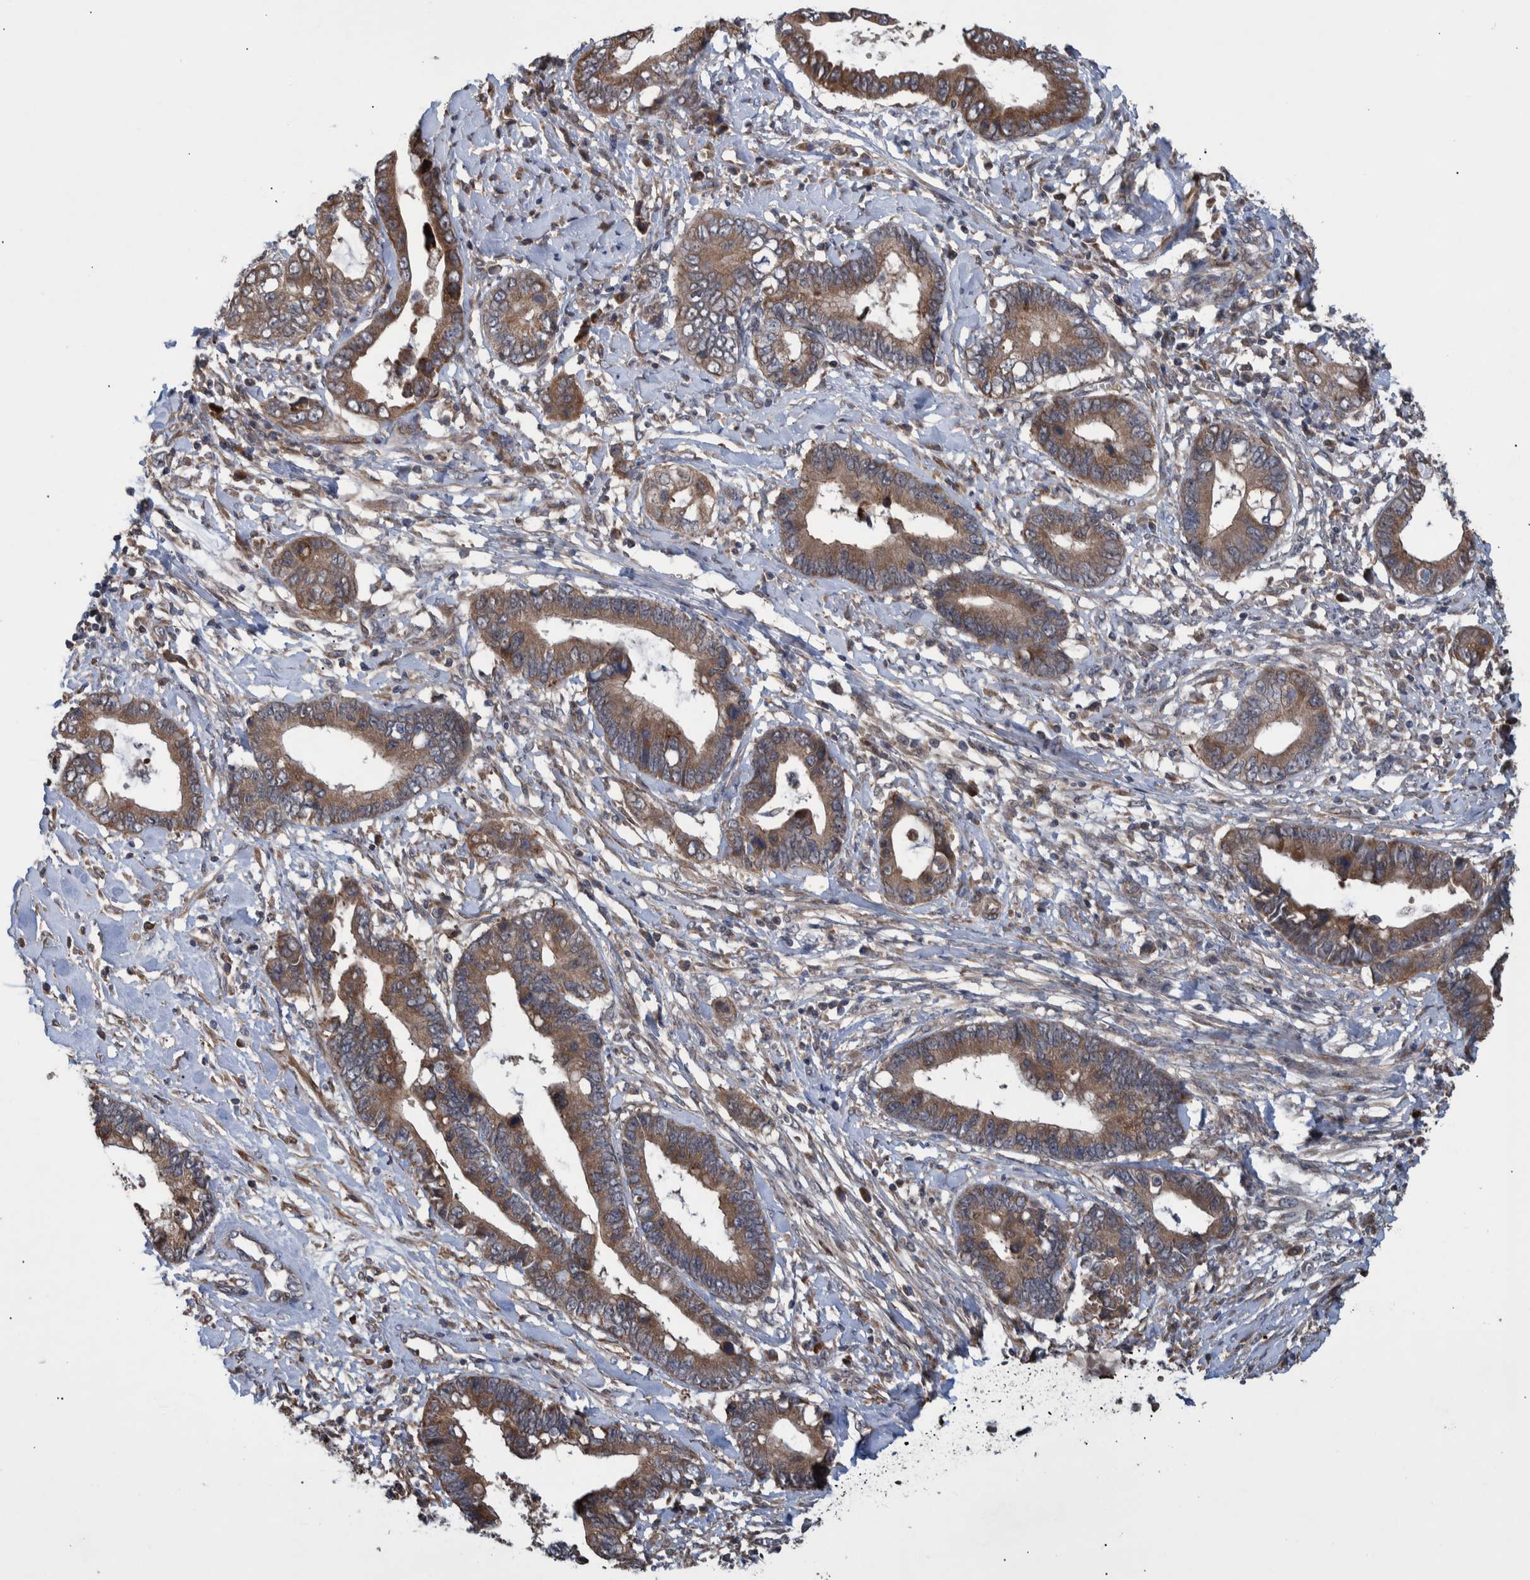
{"staining": {"intensity": "moderate", "quantity": ">75%", "location": "cytoplasmic/membranous"}, "tissue": "cervical cancer", "cell_type": "Tumor cells", "image_type": "cancer", "snomed": [{"axis": "morphology", "description": "Adenocarcinoma, NOS"}, {"axis": "topography", "description": "Cervix"}], "caption": "The image exhibits staining of cervical cancer, revealing moderate cytoplasmic/membranous protein positivity (brown color) within tumor cells.", "gene": "B3GNTL1", "patient": {"sex": "female", "age": 44}}